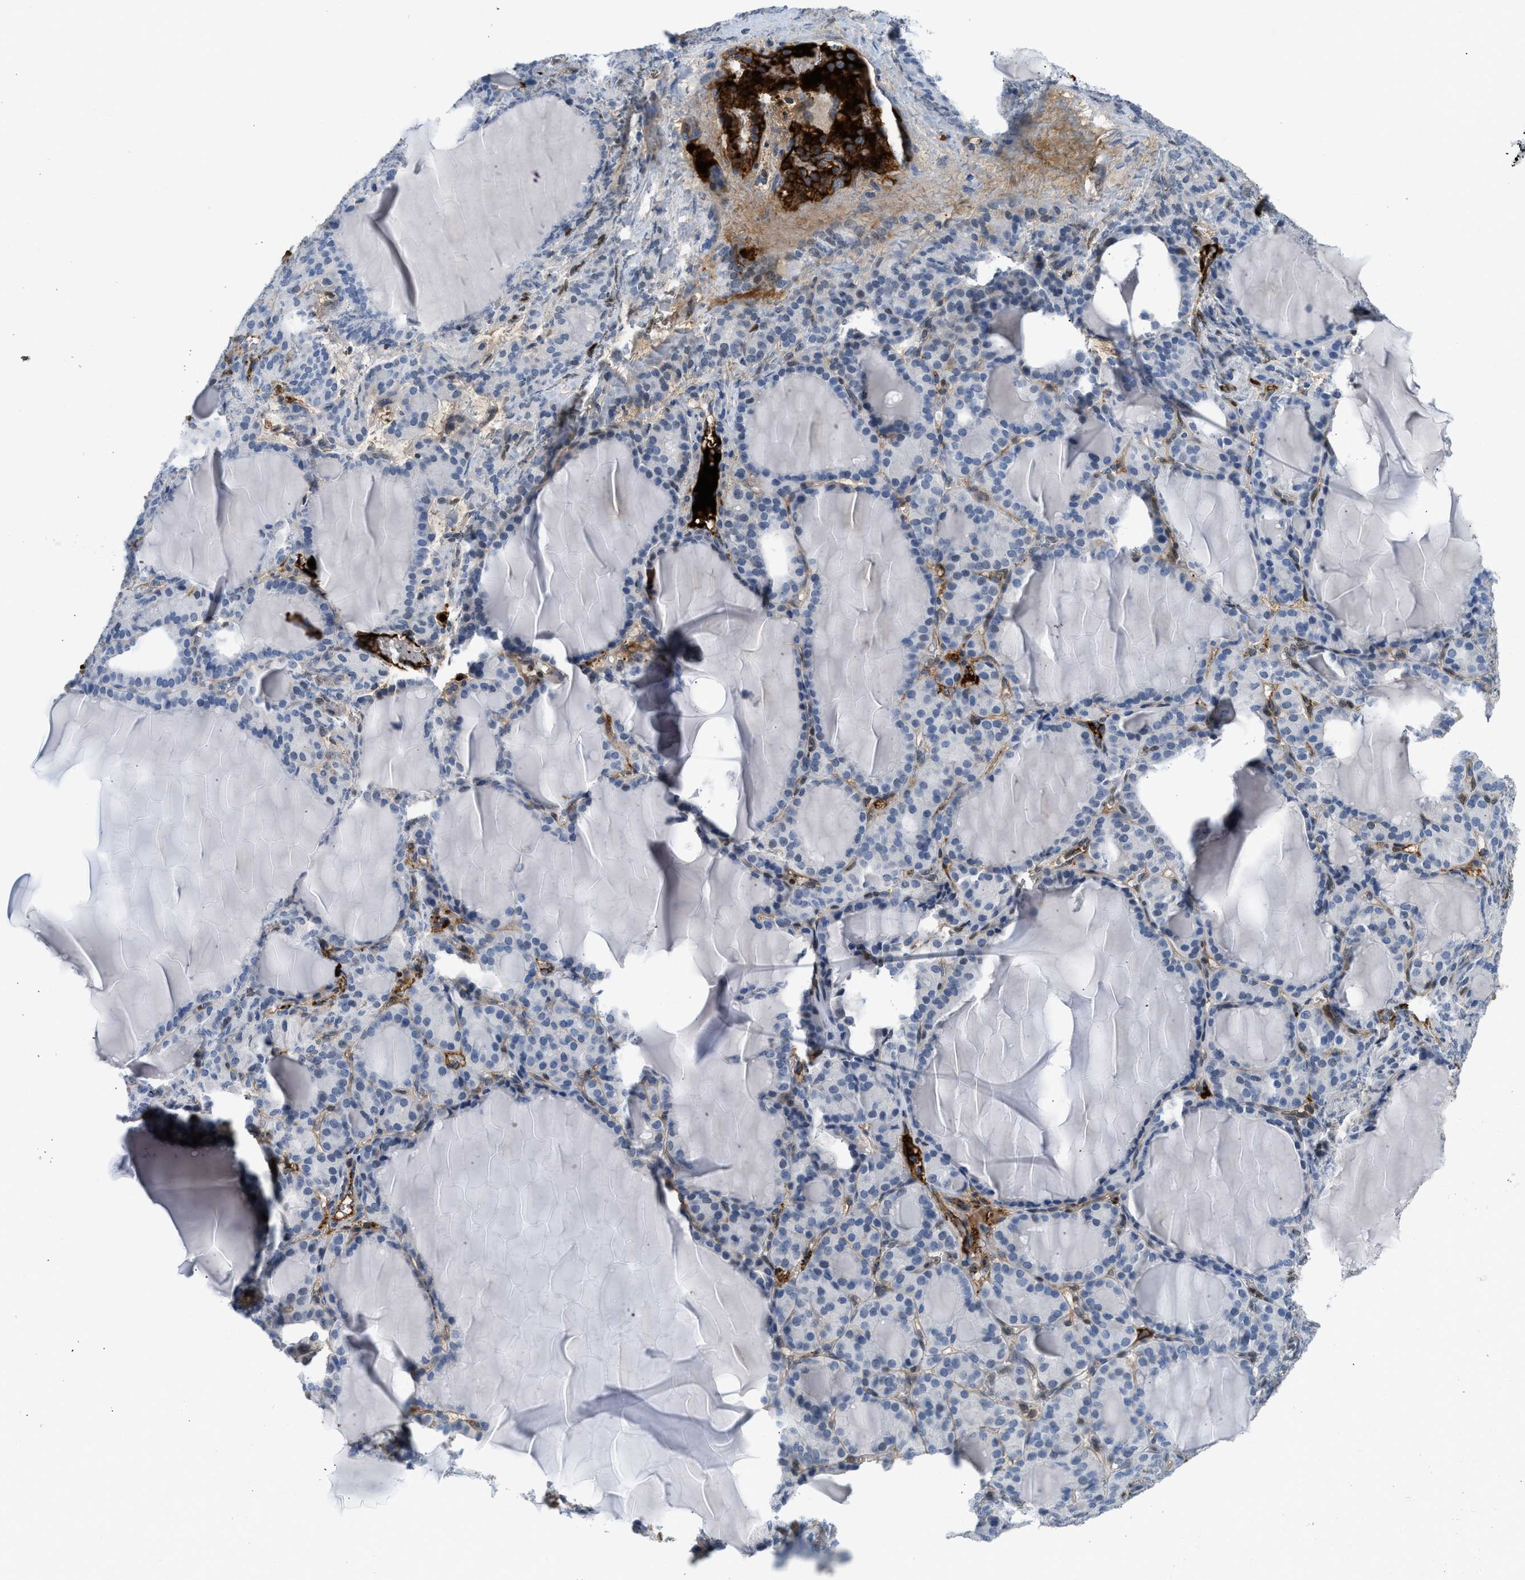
{"staining": {"intensity": "negative", "quantity": "none", "location": "none"}, "tissue": "thyroid gland", "cell_type": "Glandular cells", "image_type": "normal", "snomed": [{"axis": "morphology", "description": "Normal tissue, NOS"}, {"axis": "topography", "description": "Thyroid gland"}], "caption": "A high-resolution photomicrograph shows IHC staining of benign thyroid gland, which shows no significant staining in glandular cells.", "gene": "LEF1", "patient": {"sex": "female", "age": 28}}